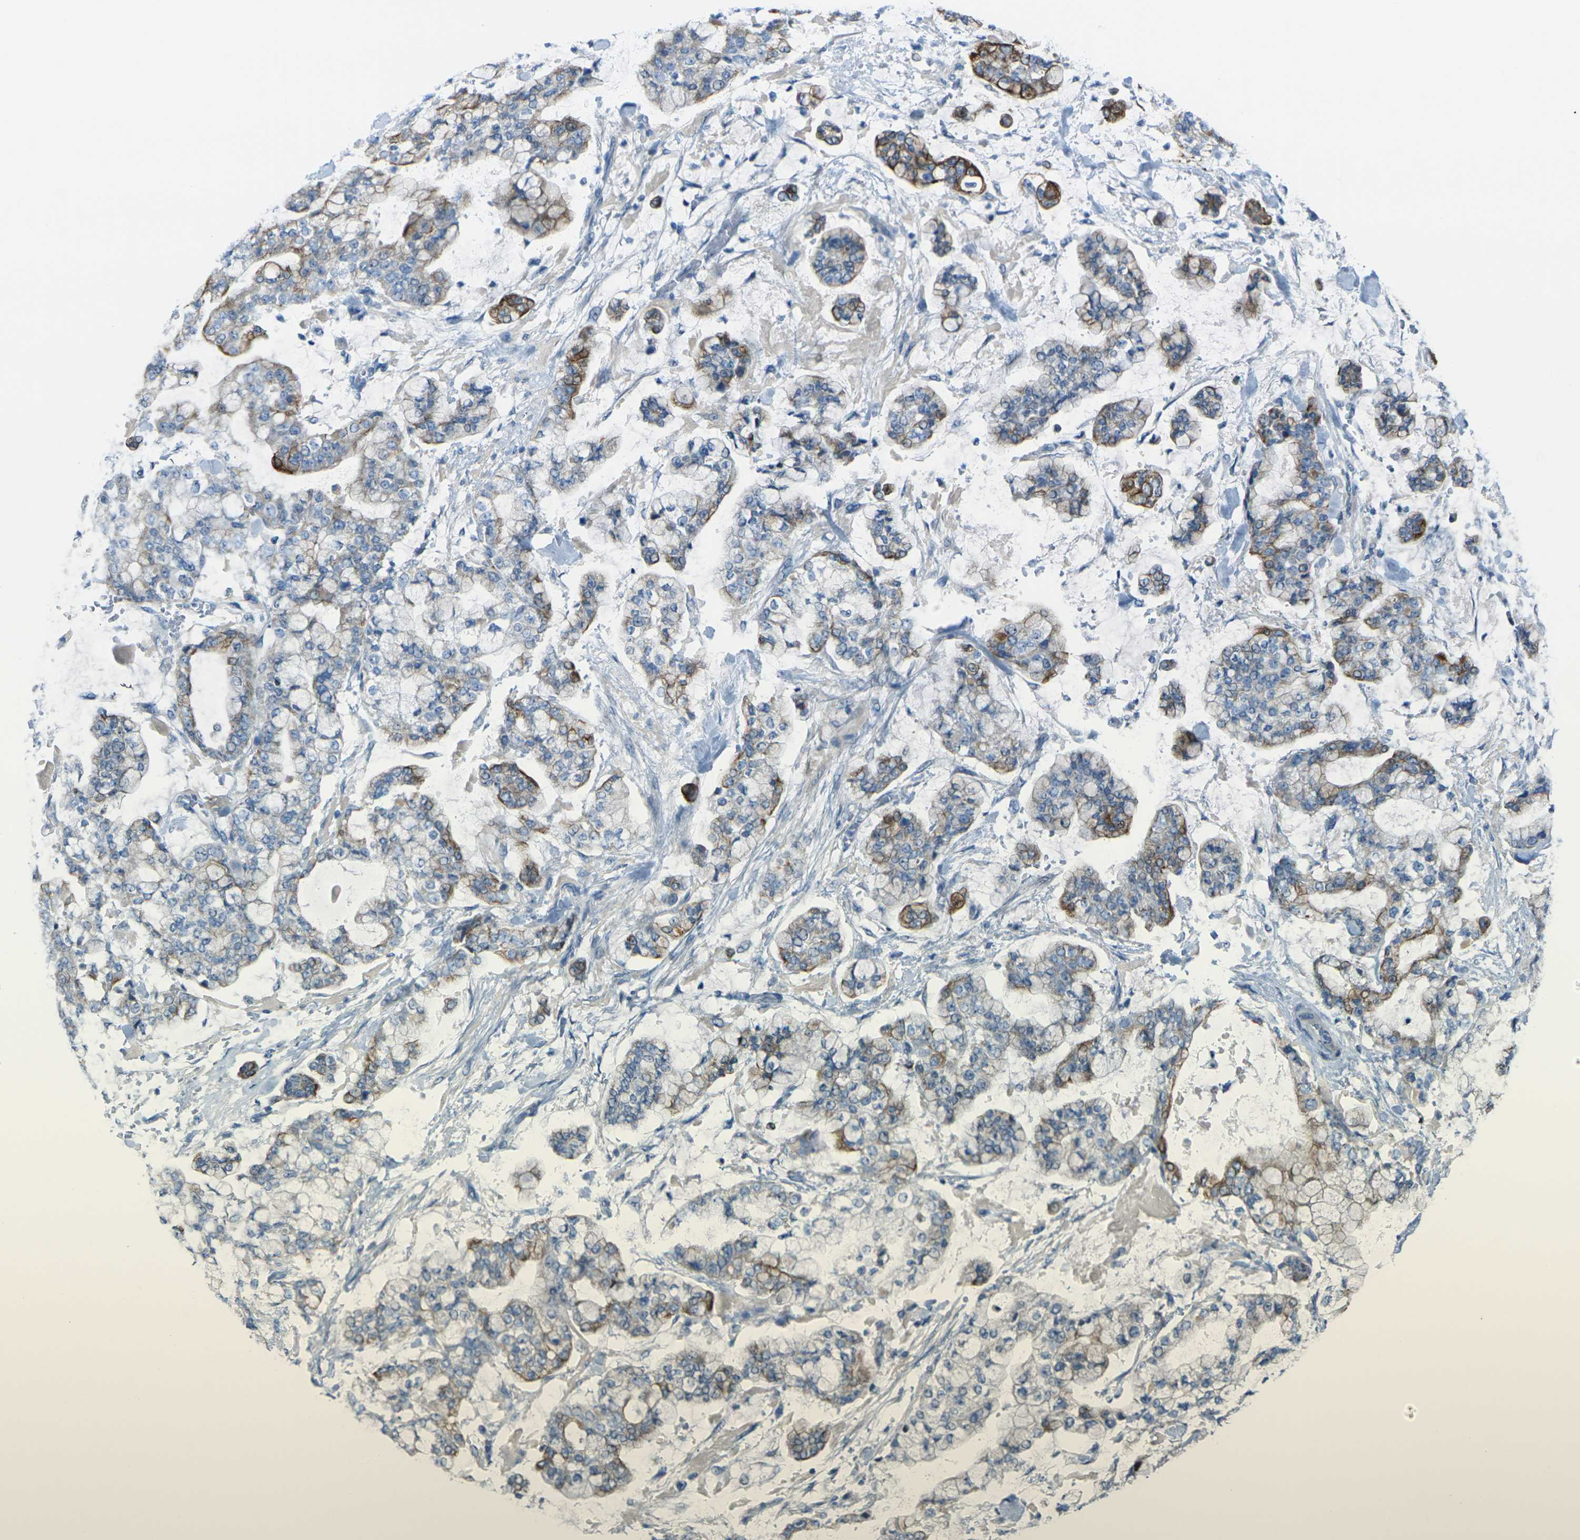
{"staining": {"intensity": "strong", "quantity": "25%-75%", "location": "cytoplasmic/membranous"}, "tissue": "stomach cancer", "cell_type": "Tumor cells", "image_type": "cancer", "snomed": [{"axis": "morphology", "description": "Normal tissue, NOS"}, {"axis": "morphology", "description": "Adenocarcinoma, NOS"}, {"axis": "topography", "description": "Stomach, upper"}, {"axis": "topography", "description": "Stomach"}], "caption": "Brown immunohistochemical staining in human stomach adenocarcinoma exhibits strong cytoplasmic/membranous staining in about 25%-75% of tumor cells.", "gene": "ANKRD46", "patient": {"sex": "male", "age": 76}}